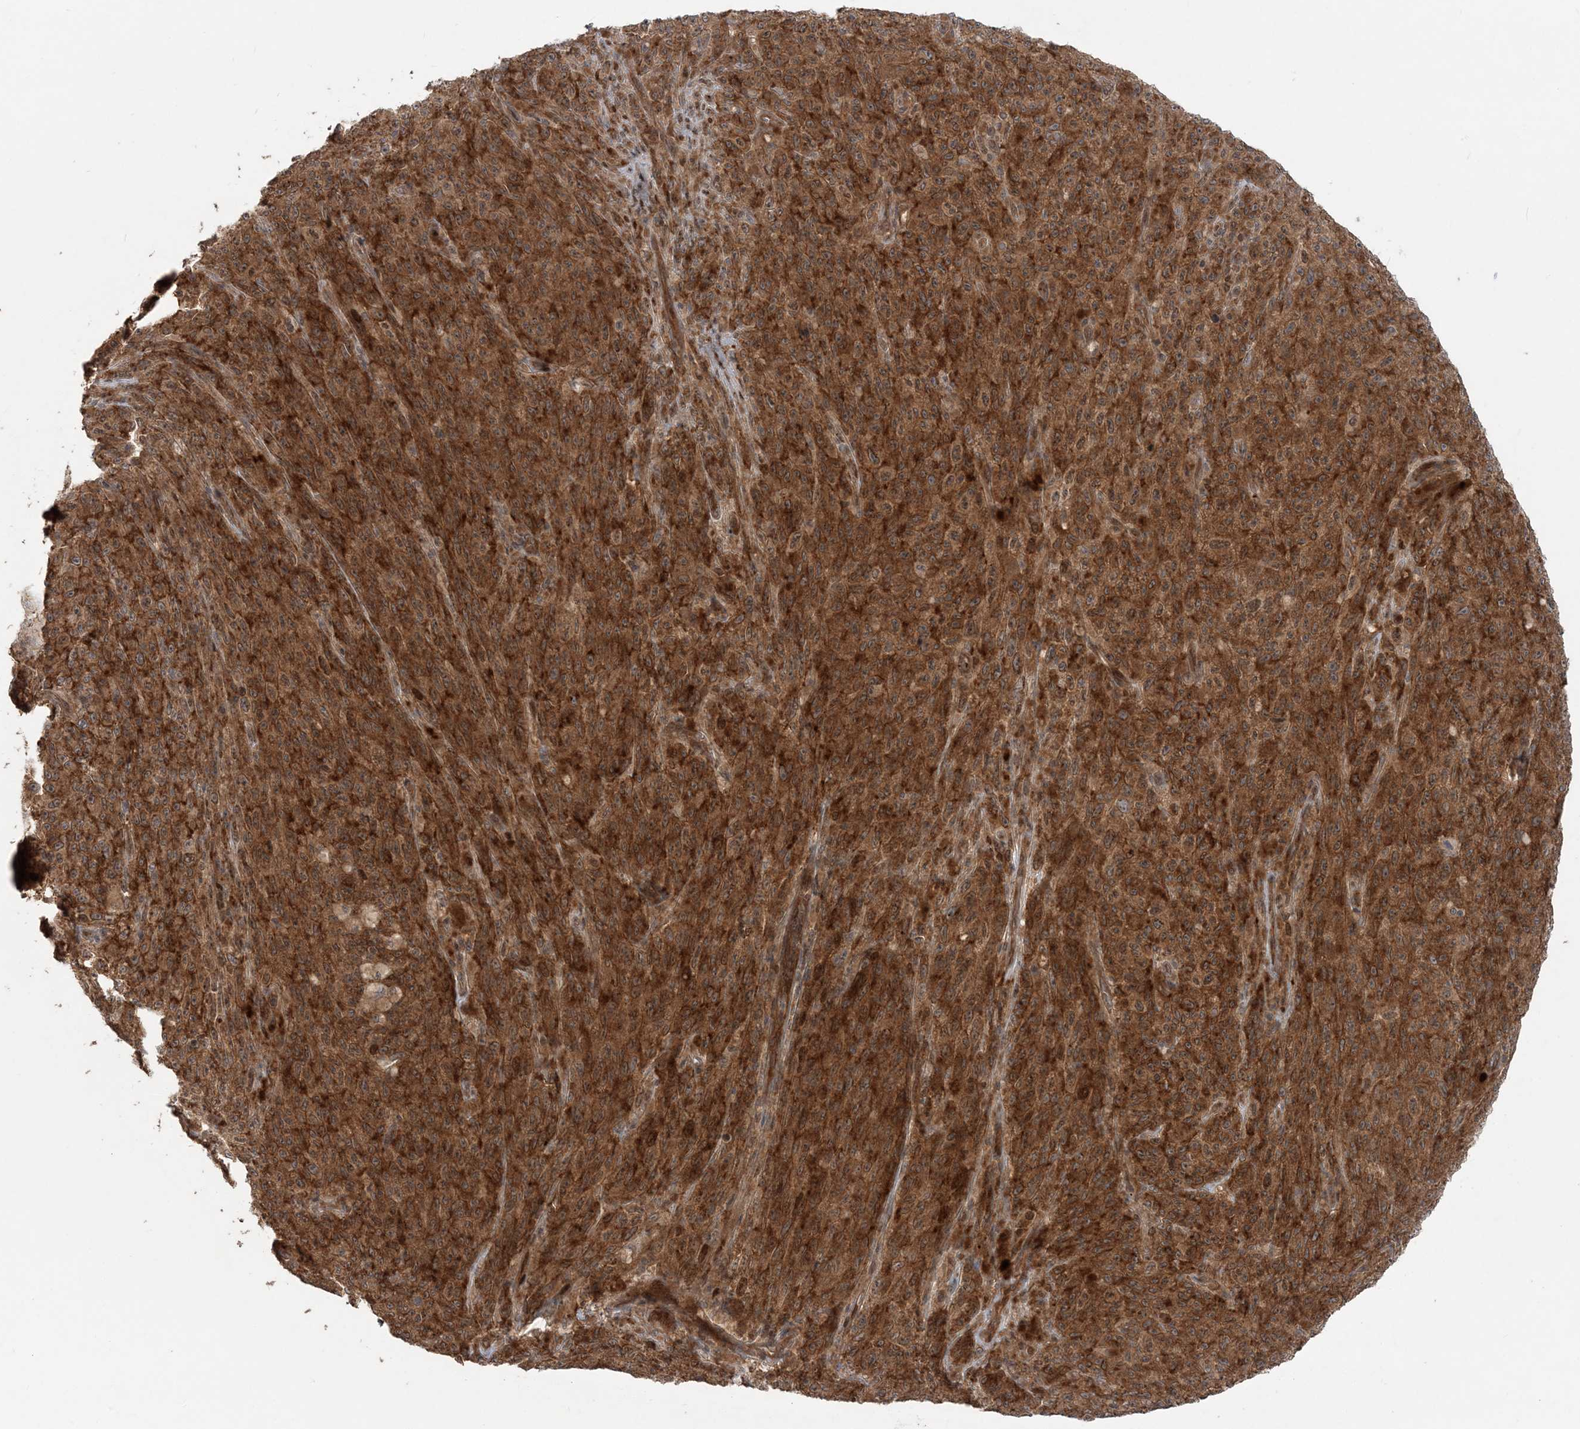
{"staining": {"intensity": "strong", "quantity": ">75%", "location": "cytoplasmic/membranous"}, "tissue": "melanoma", "cell_type": "Tumor cells", "image_type": "cancer", "snomed": [{"axis": "morphology", "description": "Malignant melanoma, NOS"}, {"axis": "topography", "description": "Skin"}], "caption": "DAB immunohistochemical staining of melanoma exhibits strong cytoplasmic/membranous protein positivity in approximately >75% of tumor cells. (Stains: DAB (3,3'-diaminobenzidine) in brown, nuclei in blue, Microscopy: brightfield microscopy at high magnification).", "gene": "GEMIN5", "patient": {"sex": "female", "age": 82}}